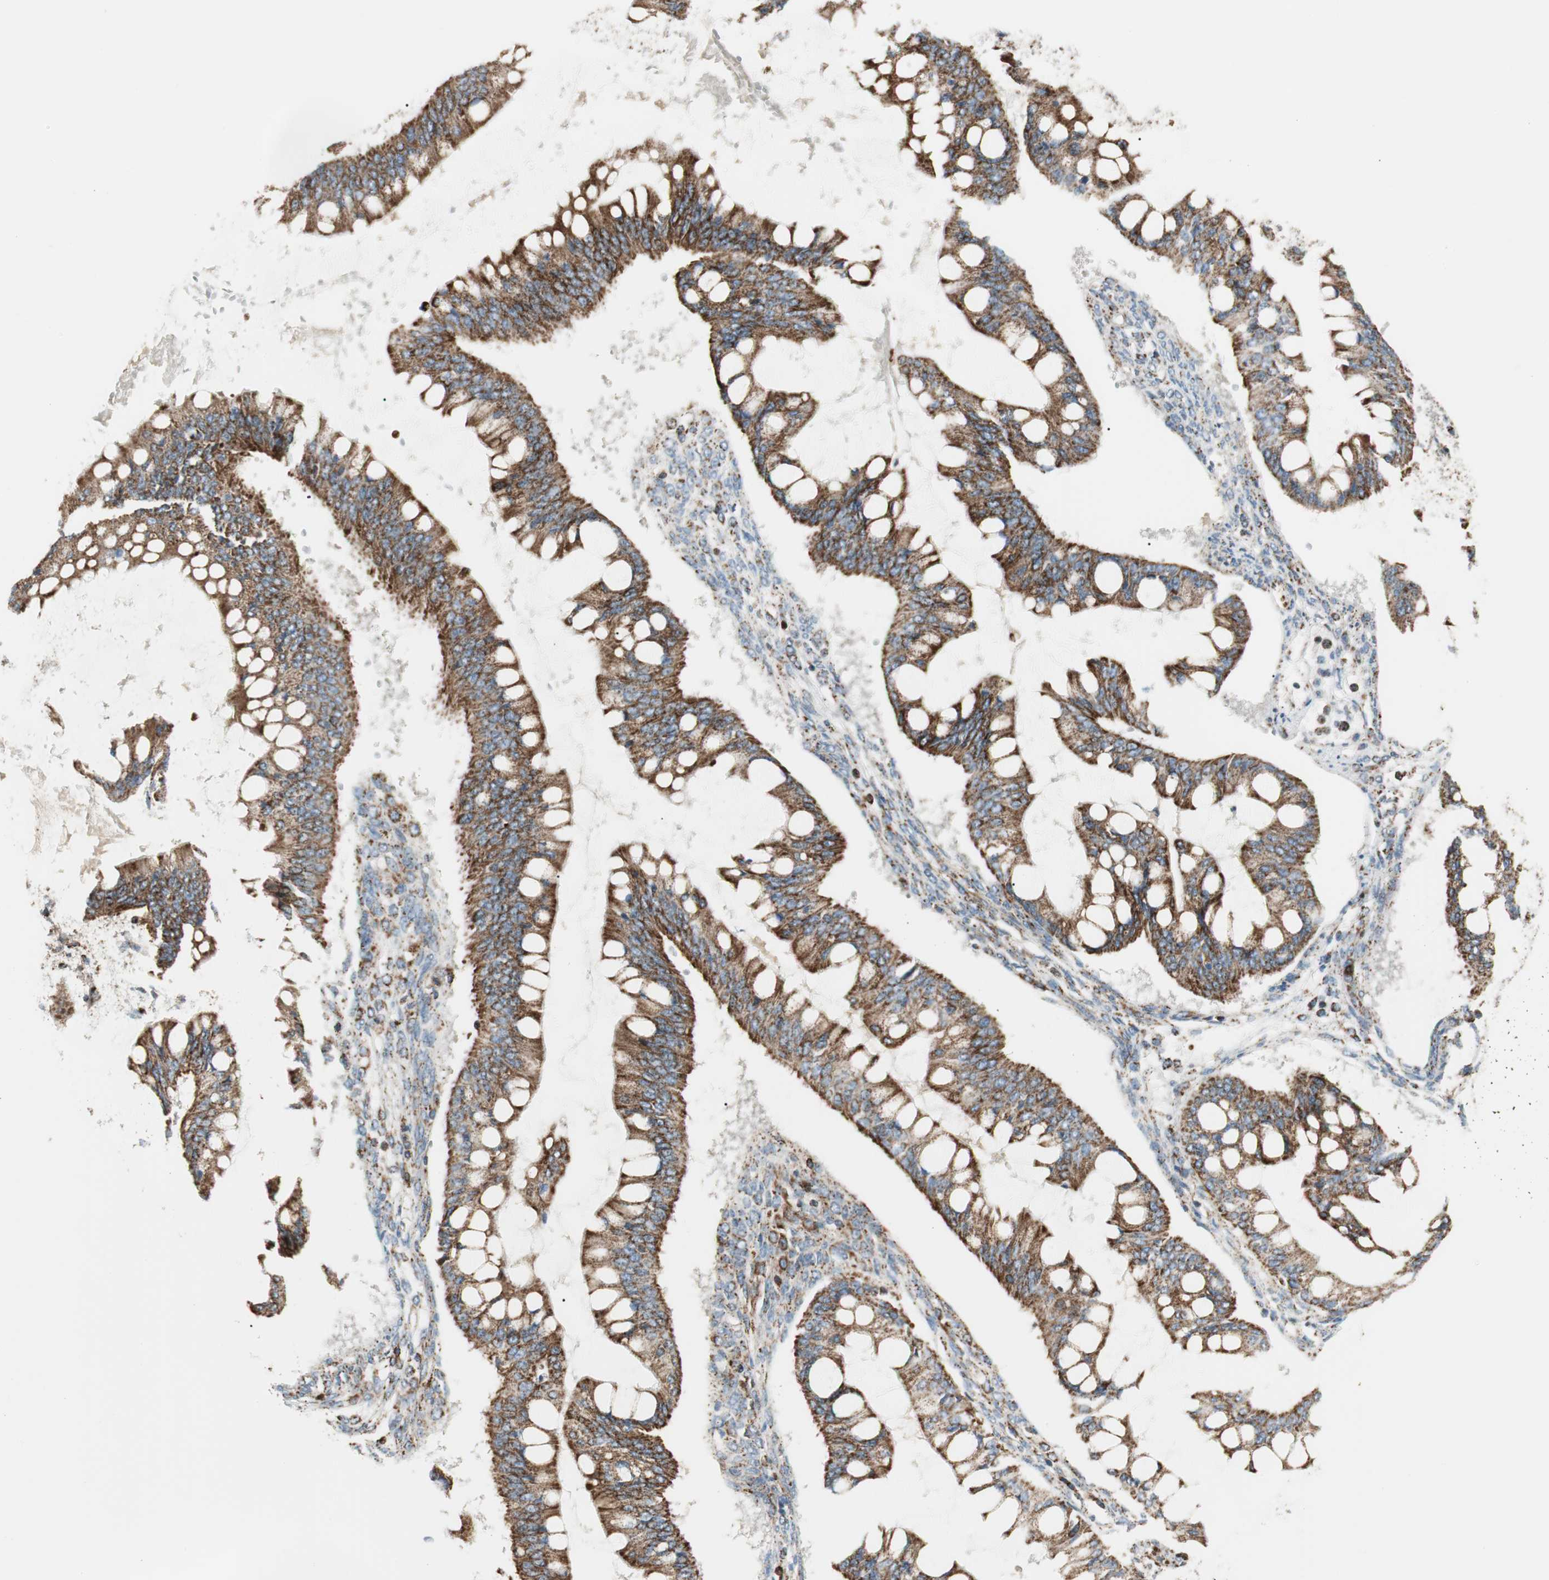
{"staining": {"intensity": "strong", "quantity": ">75%", "location": "cytoplasmic/membranous"}, "tissue": "ovarian cancer", "cell_type": "Tumor cells", "image_type": "cancer", "snomed": [{"axis": "morphology", "description": "Cystadenocarcinoma, mucinous, NOS"}, {"axis": "topography", "description": "Ovary"}], "caption": "DAB immunohistochemical staining of human ovarian mucinous cystadenocarcinoma displays strong cytoplasmic/membranous protein expression in approximately >75% of tumor cells. (brown staining indicates protein expression, while blue staining denotes nuclei).", "gene": "ME2", "patient": {"sex": "female", "age": 73}}